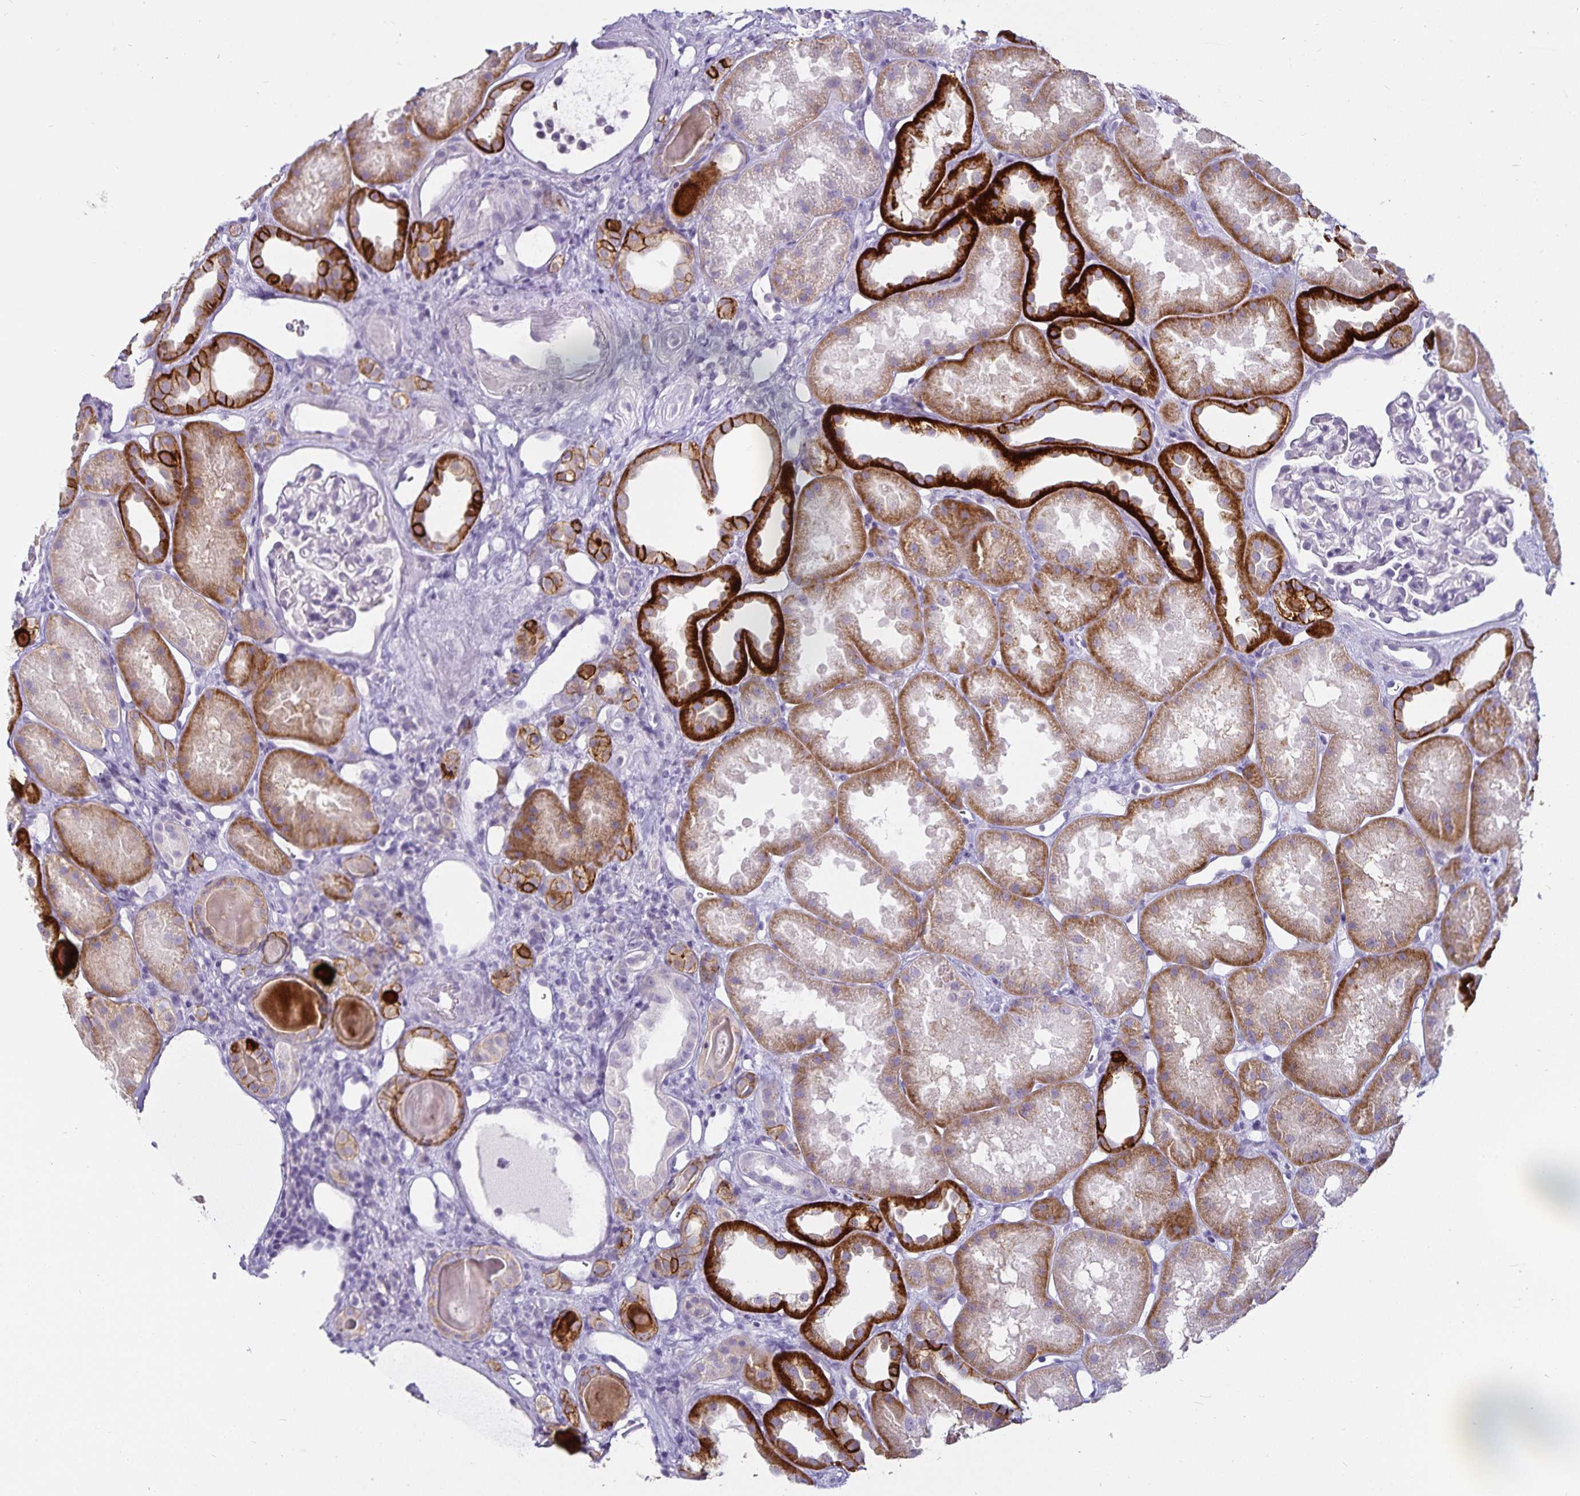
{"staining": {"intensity": "negative", "quantity": "none", "location": "none"}, "tissue": "kidney", "cell_type": "Cells in glomeruli", "image_type": "normal", "snomed": [{"axis": "morphology", "description": "Normal tissue, NOS"}, {"axis": "topography", "description": "Kidney"}], "caption": "This is an immunohistochemistry image of normal kidney. There is no expression in cells in glomeruli.", "gene": "CA12", "patient": {"sex": "male", "age": 61}}